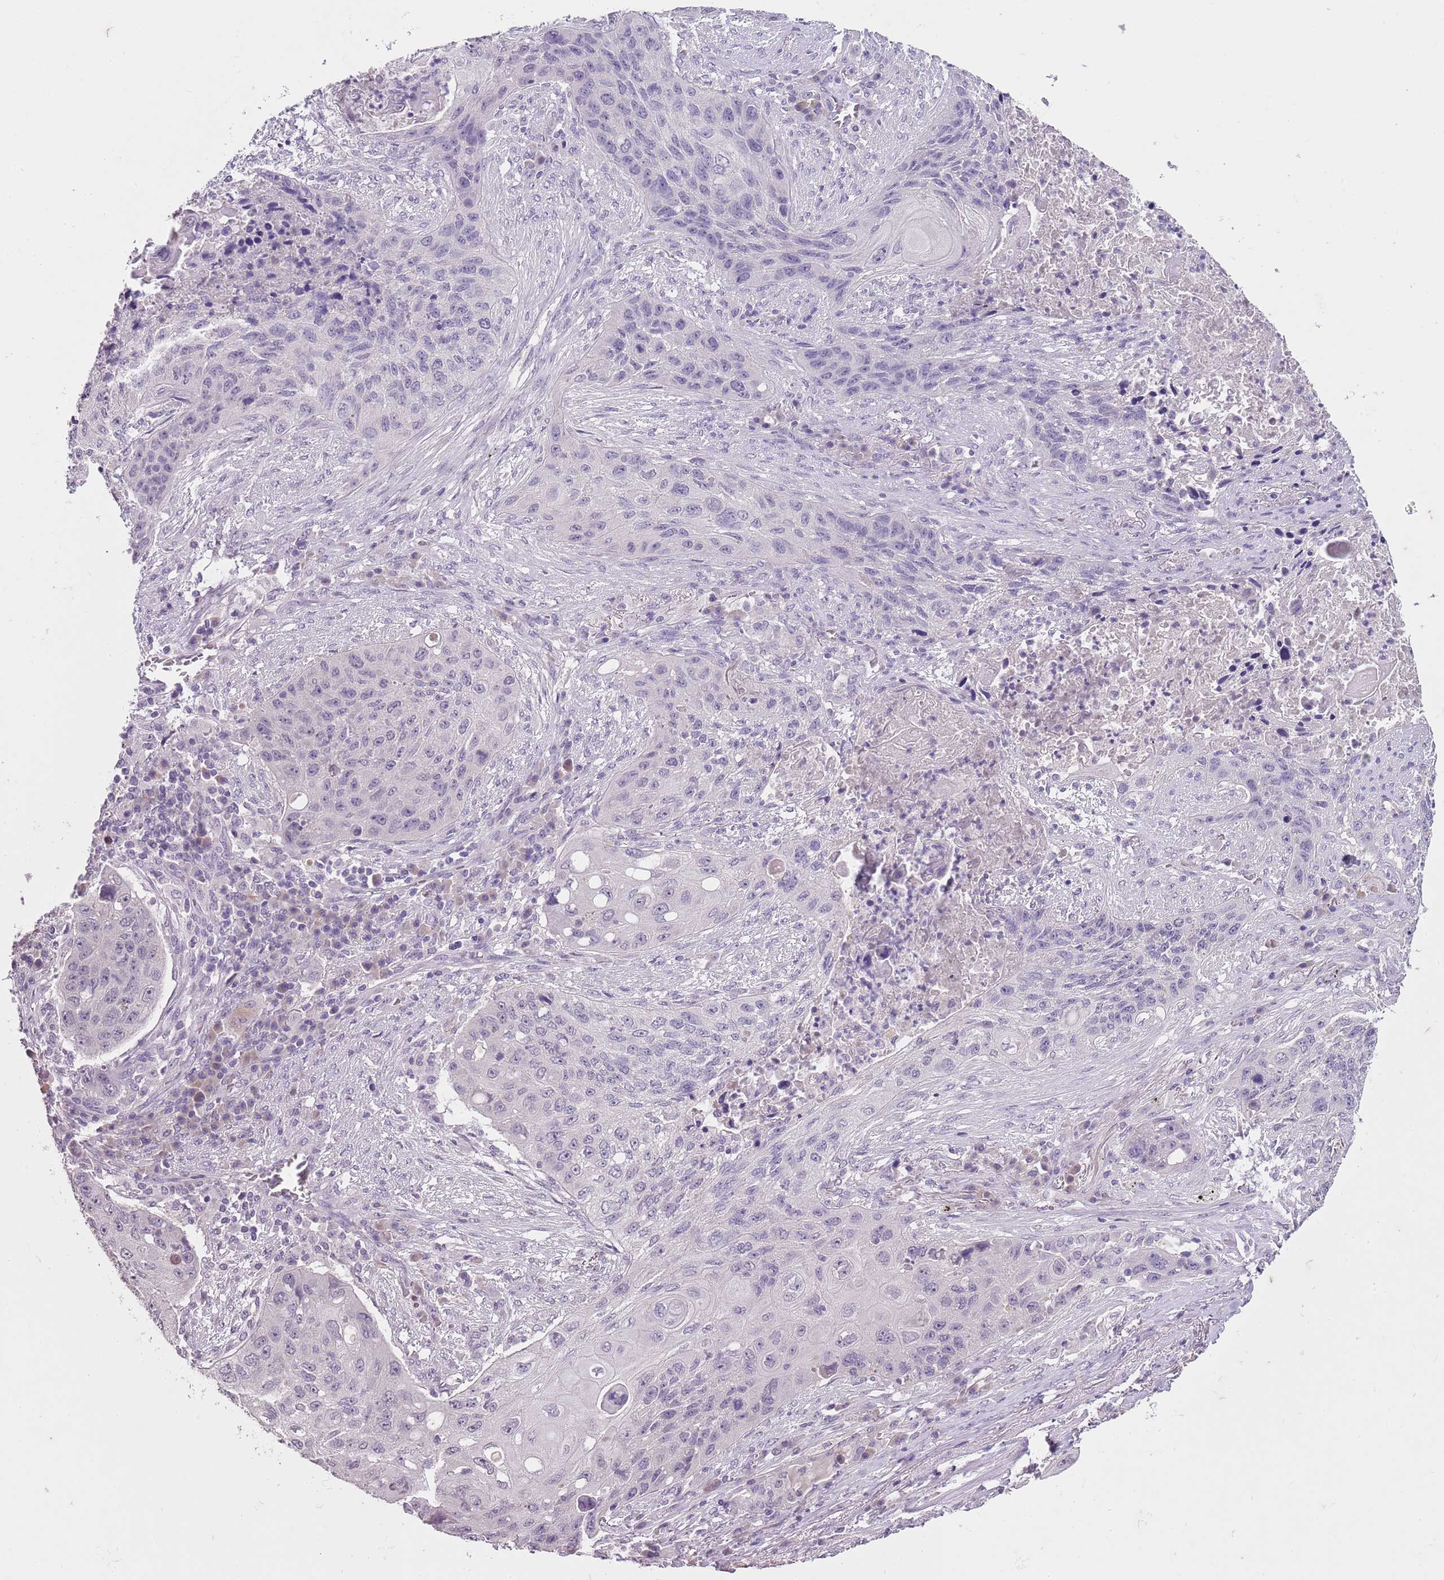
{"staining": {"intensity": "negative", "quantity": "none", "location": "none"}, "tissue": "lung cancer", "cell_type": "Tumor cells", "image_type": "cancer", "snomed": [{"axis": "morphology", "description": "Squamous cell carcinoma, NOS"}, {"axis": "topography", "description": "Lung"}], "caption": "An immunohistochemistry (IHC) micrograph of lung cancer (squamous cell carcinoma) is shown. There is no staining in tumor cells of lung cancer (squamous cell carcinoma).", "gene": "SLC35E3", "patient": {"sex": "female", "age": 63}}